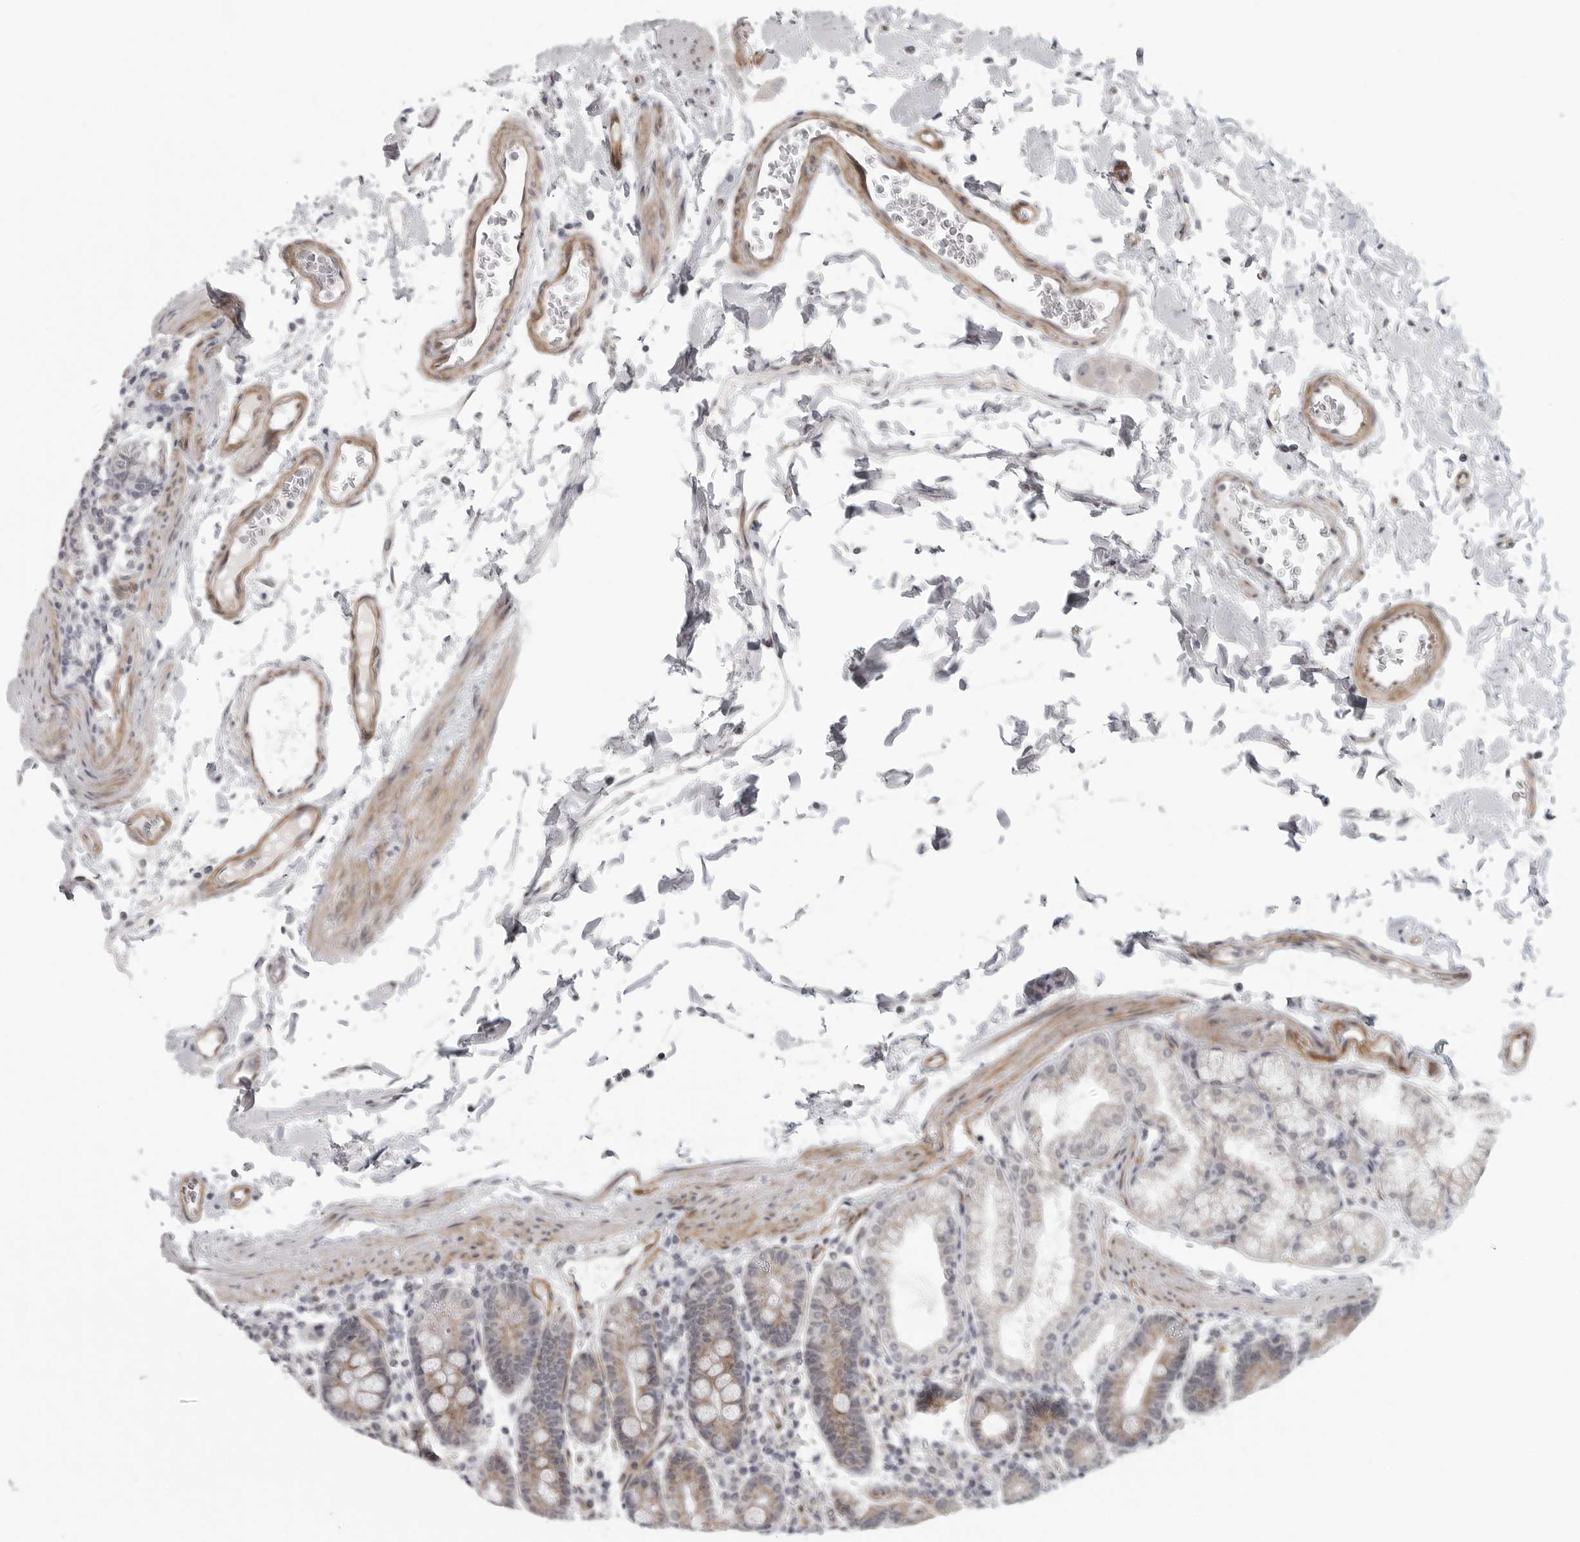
{"staining": {"intensity": "moderate", "quantity": ">75%", "location": "cytoplasmic/membranous"}, "tissue": "duodenum", "cell_type": "Glandular cells", "image_type": "normal", "snomed": [{"axis": "morphology", "description": "Normal tissue, NOS"}, {"axis": "morphology", "description": "Adenocarcinoma, NOS"}, {"axis": "topography", "description": "Pancreas"}, {"axis": "topography", "description": "Duodenum"}], "caption": "A histopathology image showing moderate cytoplasmic/membranous positivity in approximately >75% of glandular cells in unremarkable duodenum, as visualized by brown immunohistochemical staining.", "gene": "TUT4", "patient": {"sex": "male", "age": 50}}